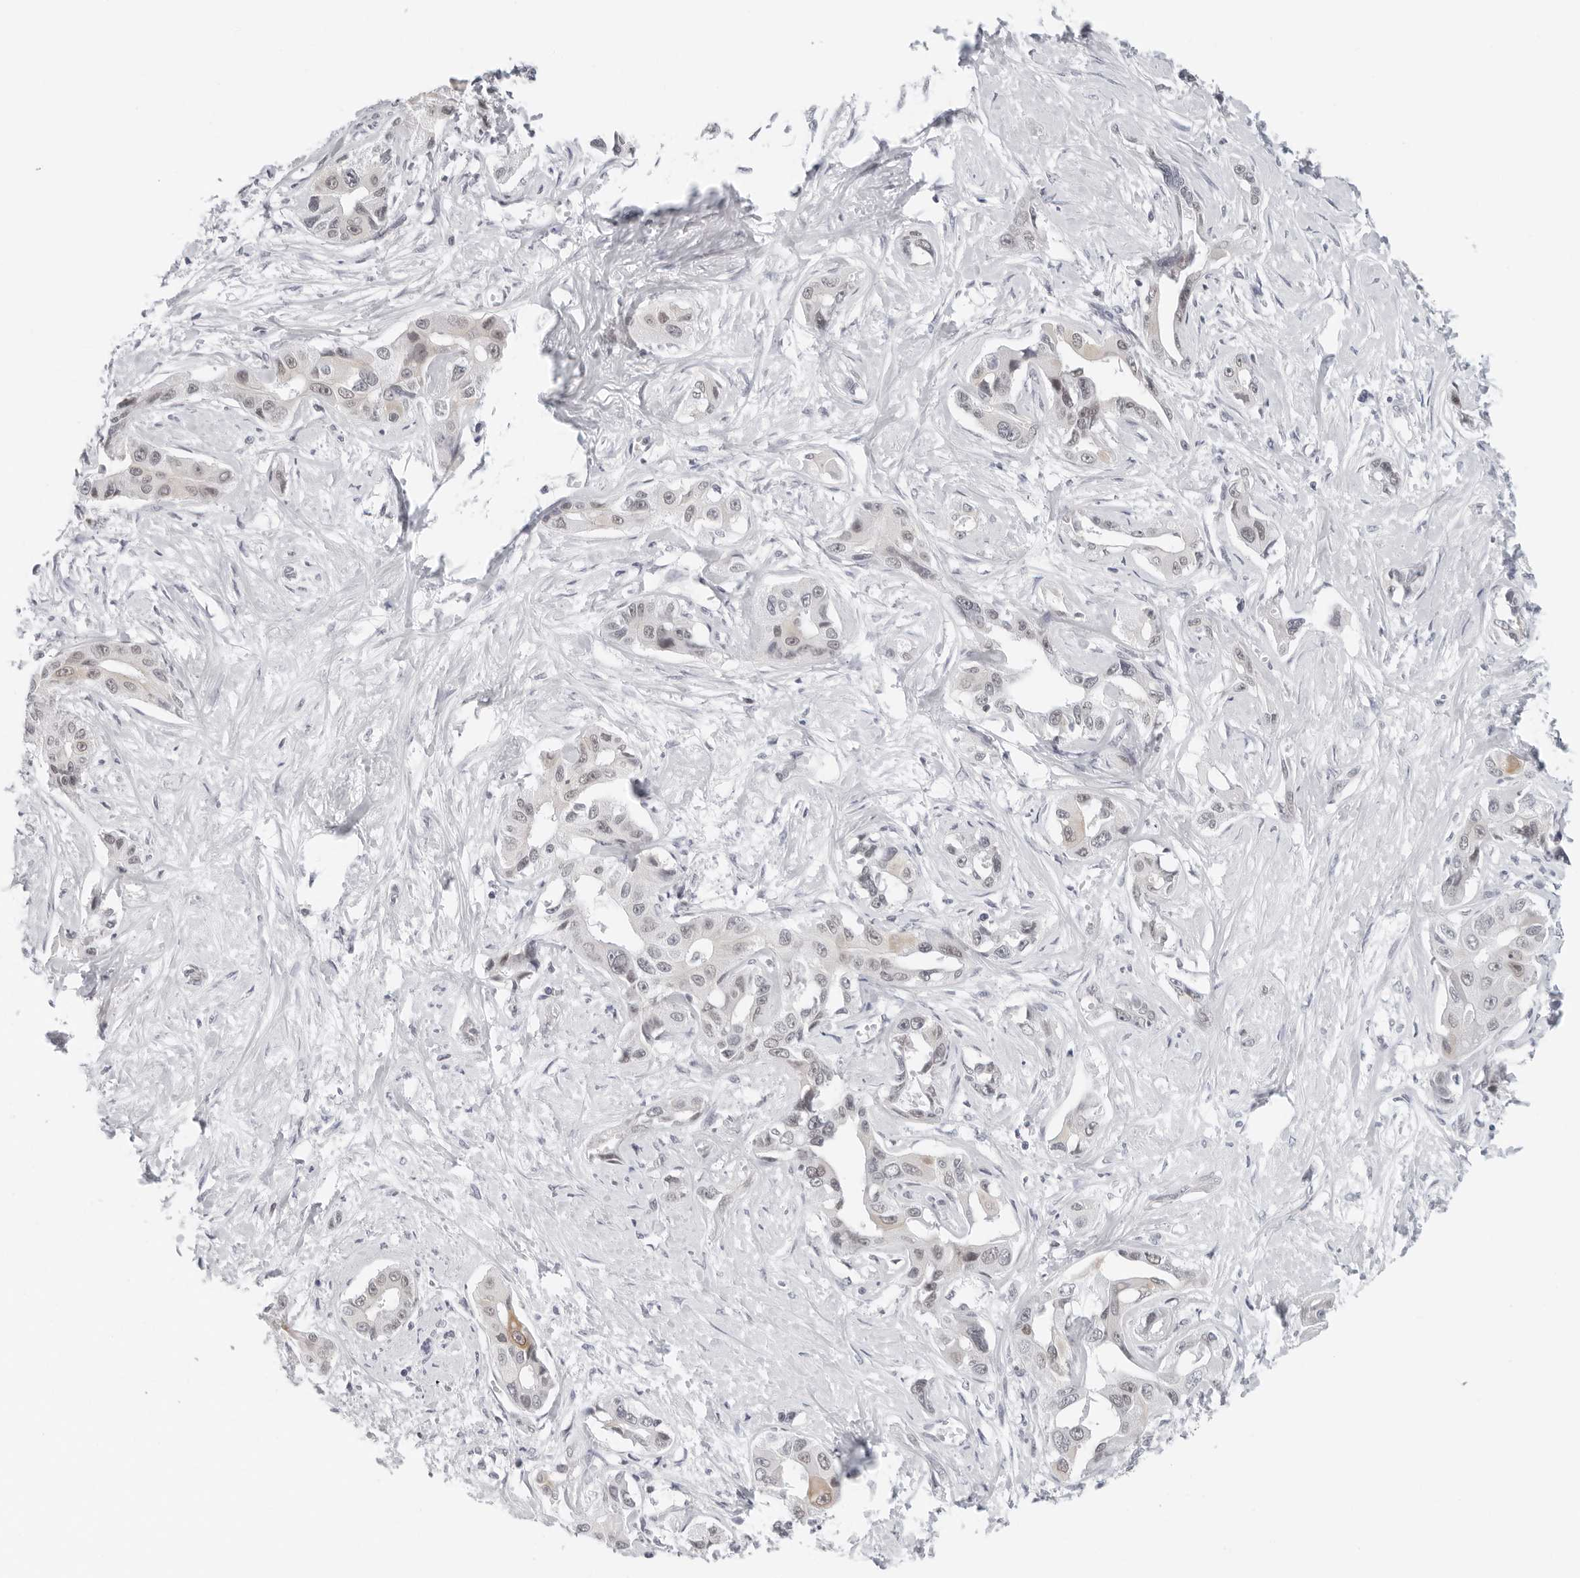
{"staining": {"intensity": "weak", "quantity": "<25%", "location": "nuclear"}, "tissue": "liver cancer", "cell_type": "Tumor cells", "image_type": "cancer", "snomed": [{"axis": "morphology", "description": "Cholangiocarcinoma"}, {"axis": "topography", "description": "Liver"}], "caption": "Immunohistochemistry (IHC) image of neoplastic tissue: human liver cholangiocarcinoma stained with DAB displays no significant protein positivity in tumor cells.", "gene": "FLG2", "patient": {"sex": "male", "age": 59}}